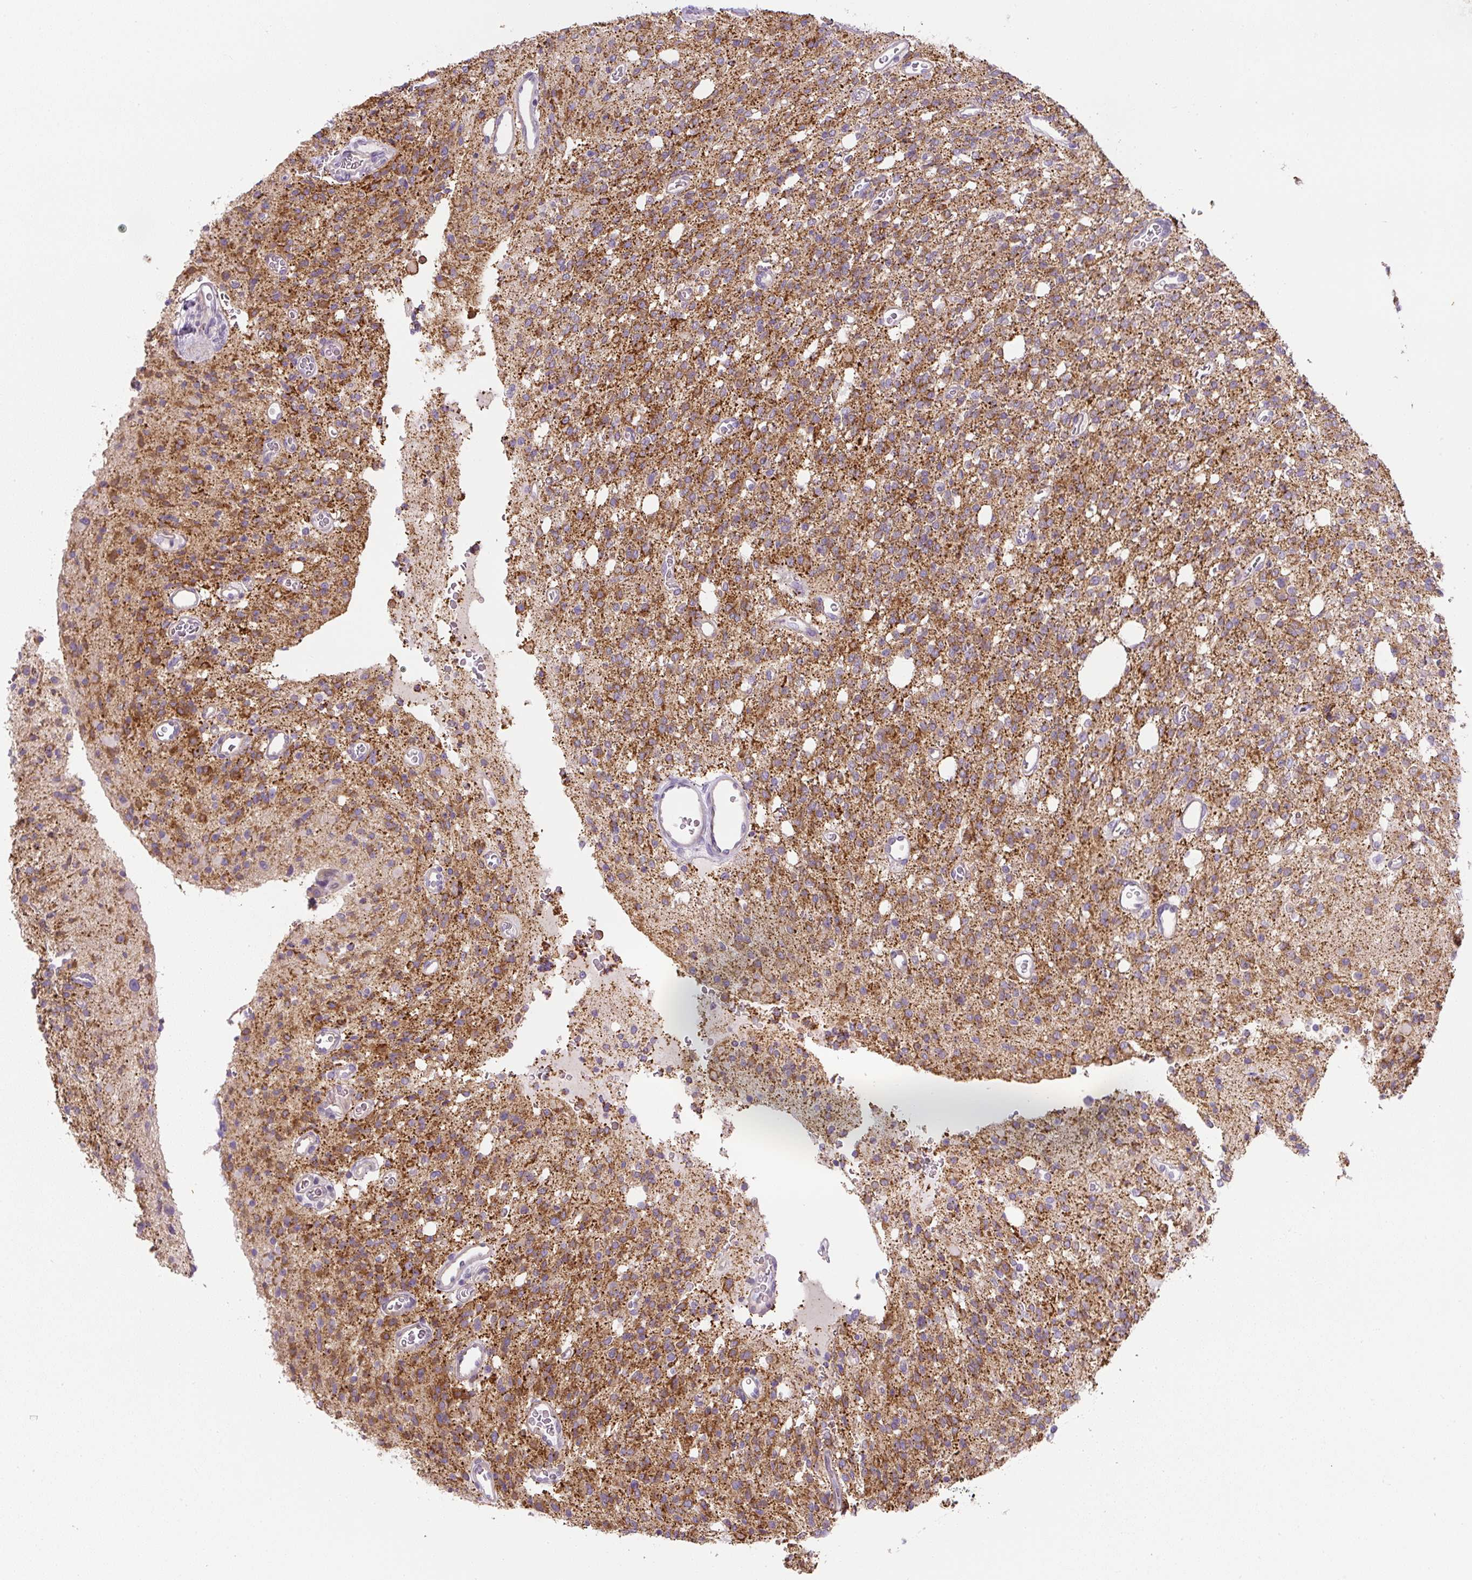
{"staining": {"intensity": "moderate", "quantity": ">75%", "location": "cytoplasmic/membranous"}, "tissue": "glioma", "cell_type": "Tumor cells", "image_type": "cancer", "snomed": [{"axis": "morphology", "description": "Glioma, malignant, High grade"}, {"axis": "topography", "description": "Brain"}], "caption": "Protein expression analysis of glioma reveals moderate cytoplasmic/membranous staining in approximately >75% of tumor cells.", "gene": "ADAMTS19", "patient": {"sex": "male", "age": 34}}